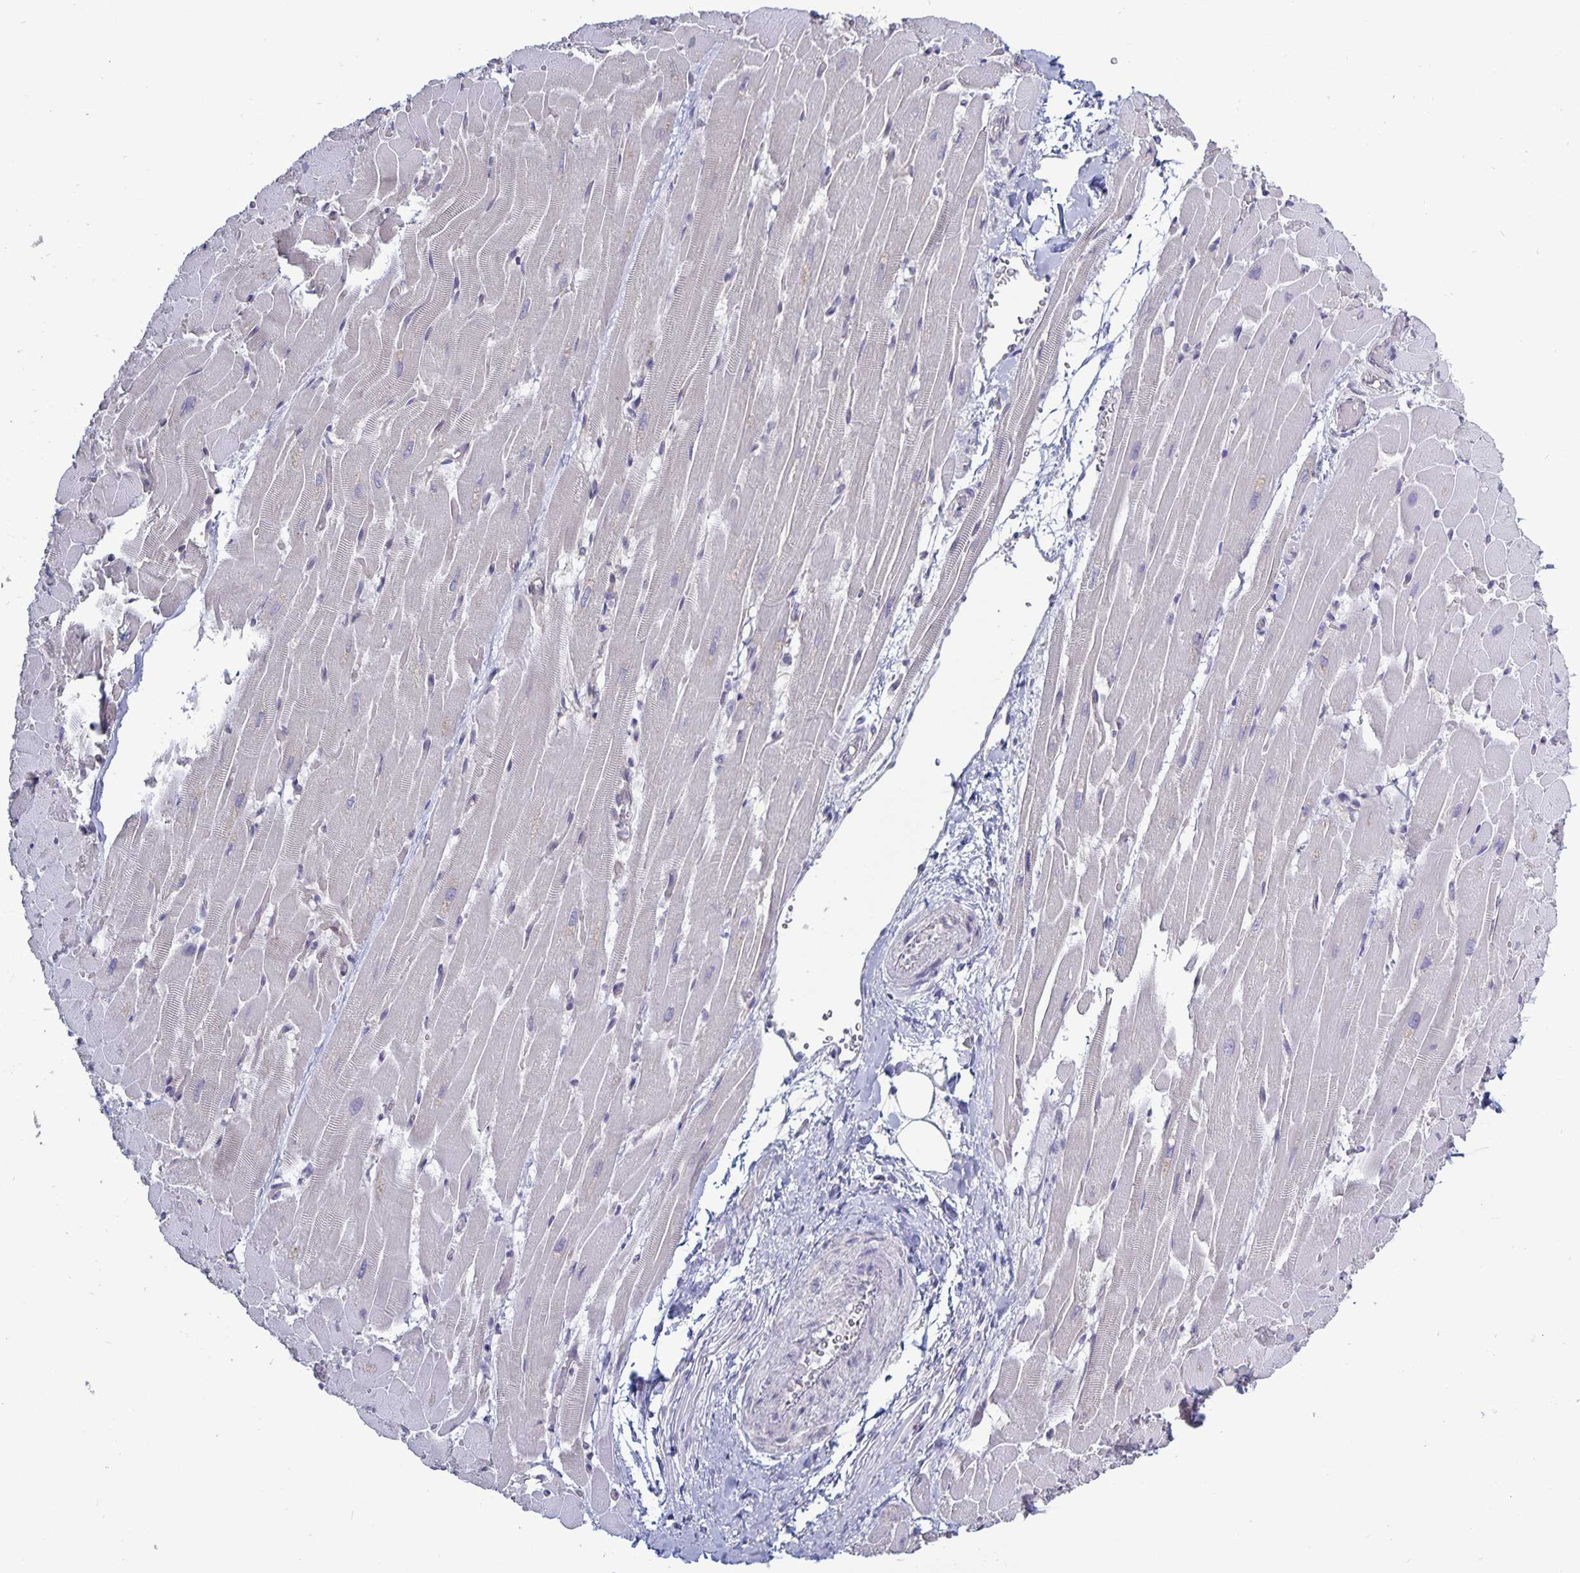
{"staining": {"intensity": "negative", "quantity": "none", "location": "none"}, "tissue": "heart muscle", "cell_type": "Cardiomyocytes", "image_type": "normal", "snomed": [{"axis": "morphology", "description": "Normal tissue, NOS"}, {"axis": "topography", "description": "Heart"}], "caption": "This is a photomicrograph of immunohistochemistry staining of normal heart muscle, which shows no expression in cardiomyocytes. (Stains: DAB (3,3'-diaminobenzidine) immunohistochemistry (IHC) with hematoxylin counter stain, Microscopy: brightfield microscopy at high magnification).", "gene": "PLCB3", "patient": {"sex": "male", "age": 37}}